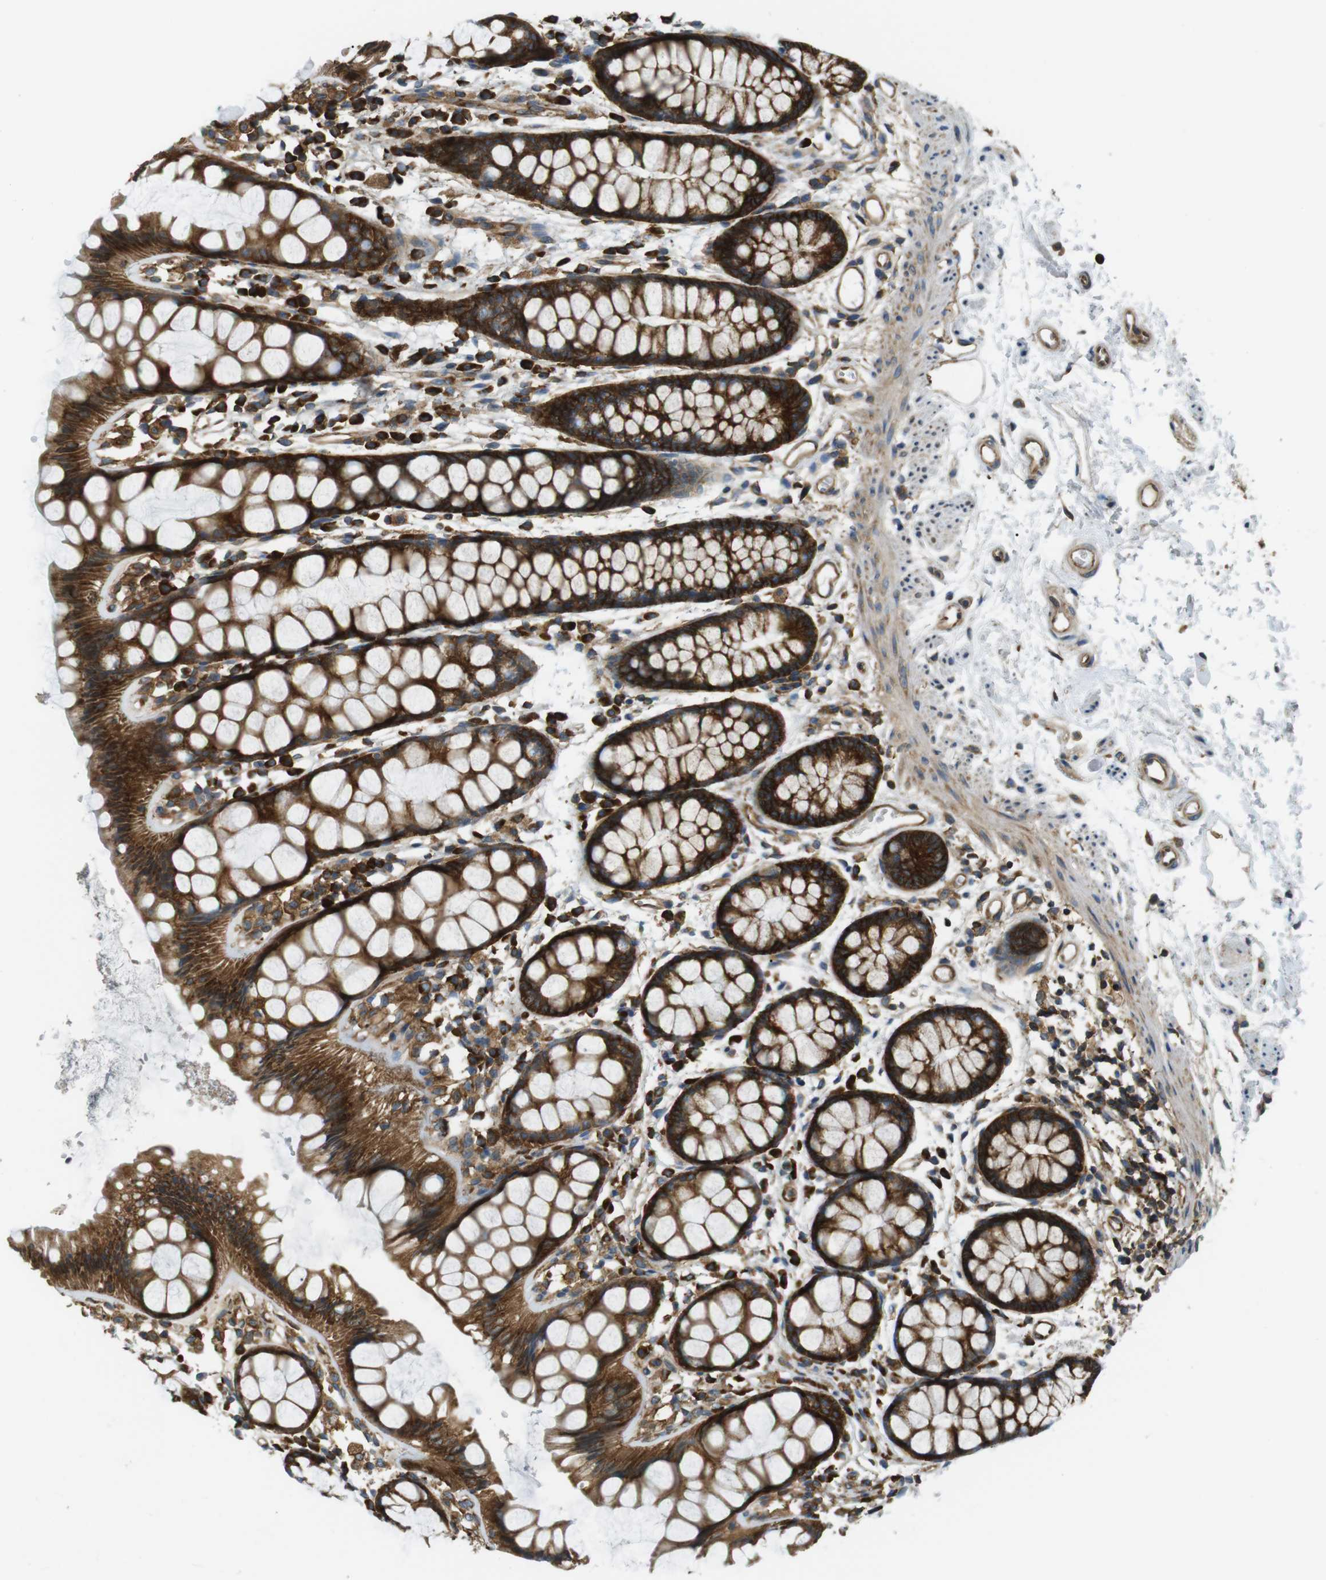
{"staining": {"intensity": "strong", "quantity": ">75%", "location": "cytoplasmic/membranous"}, "tissue": "rectum", "cell_type": "Glandular cells", "image_type": "normal", "snomed": [{"axis": "morphology", "description": "Normal tissue, NOS"}, {"axis": "topography", "description": "Rectum"}], "caption": "Approximately >75% of glandular cells in unremarkable rectum display strong cytoplasmic/membranous protein positivity as visualized by brown immunohistochemical staining.", "gene": "TSC1", "patient": {"sex": "female", "age": 66}}